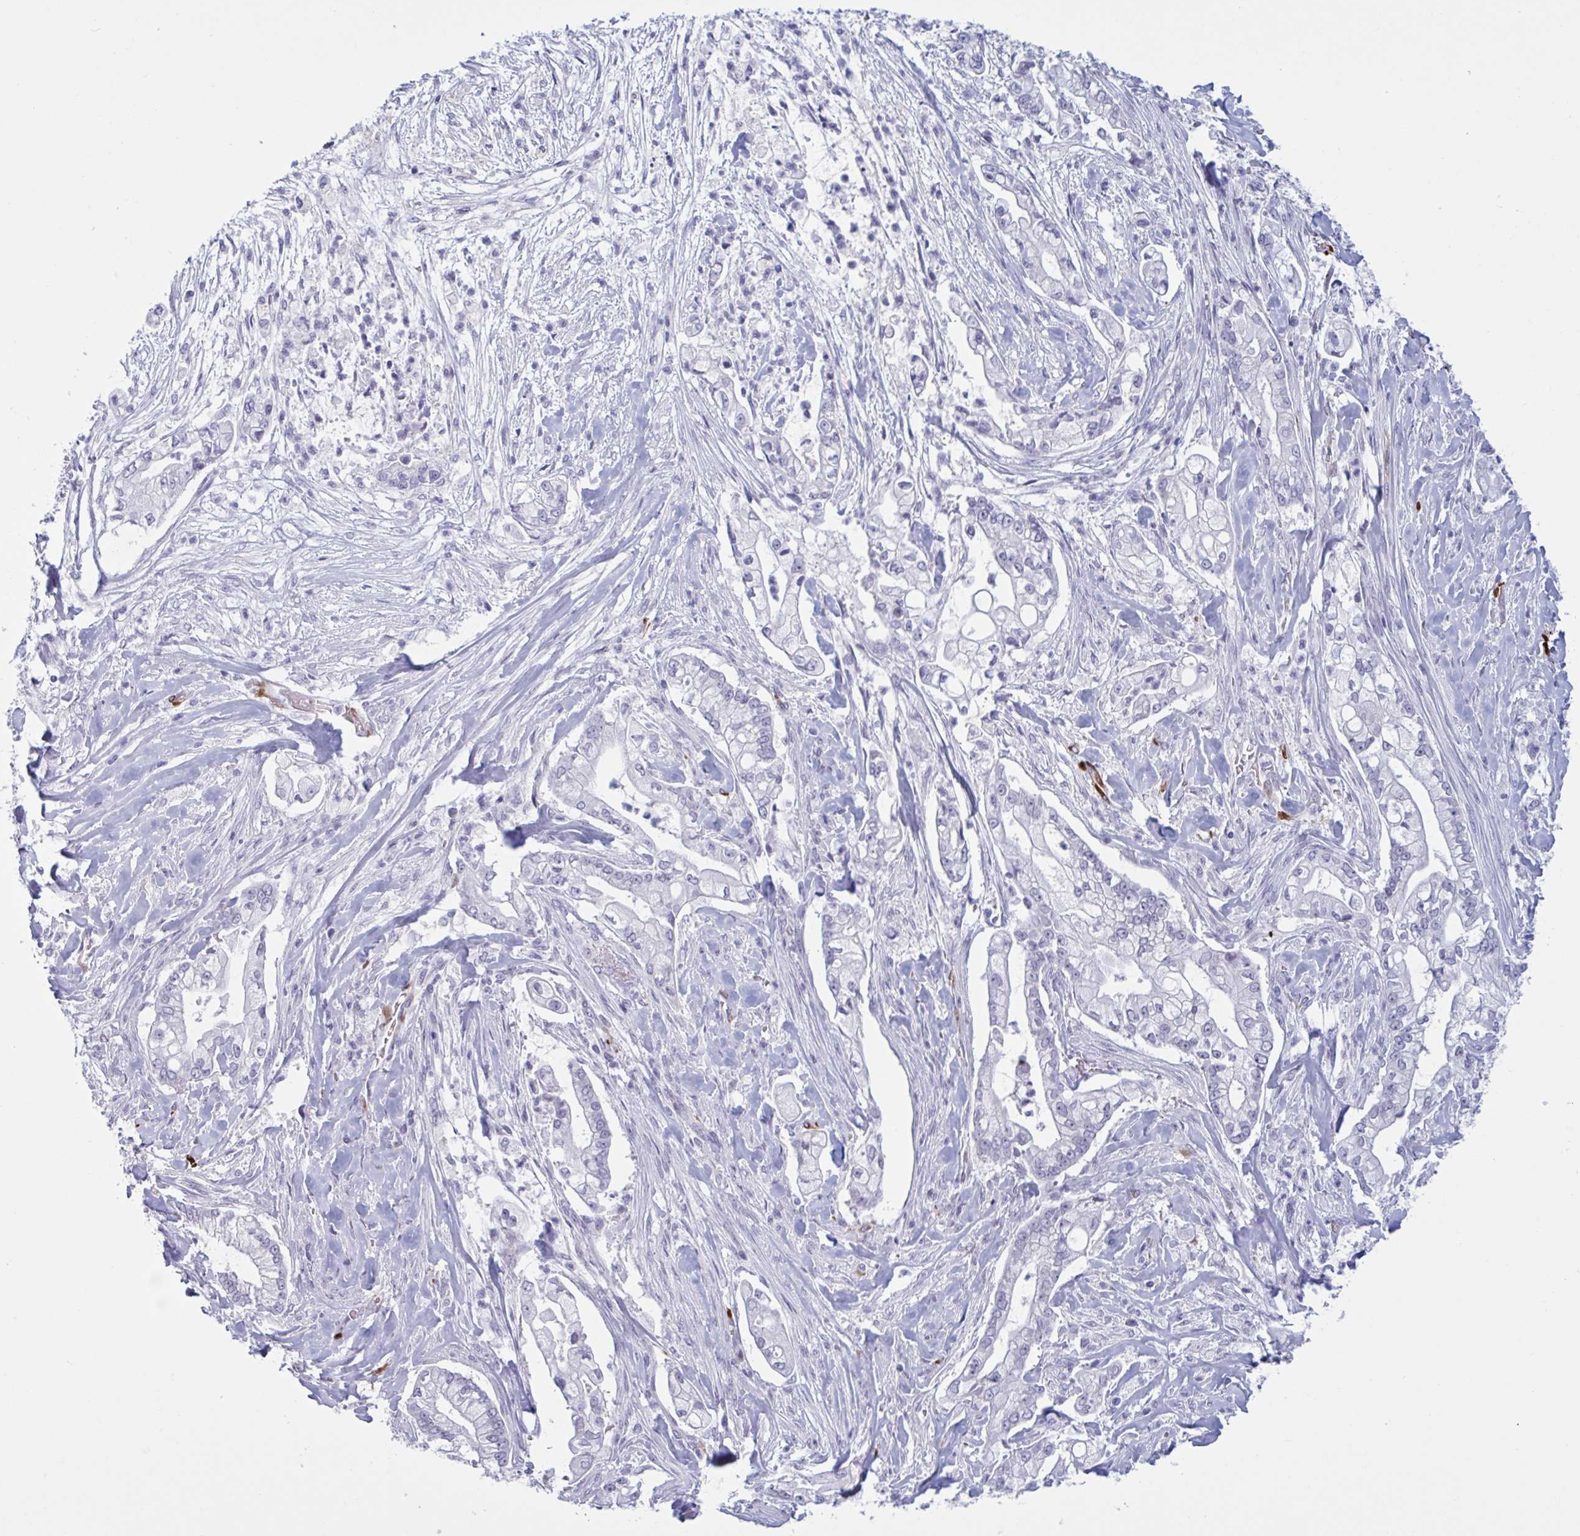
{"staining": {"intensity": "negative", "quantity": "none", "location": "none"}, "tissue": "pancreatic cancer", "cell_type": "Tumor cells", "image_type": "cancer", "snomed": [{"axis": "morphology", "description": "Adenocarcinoma, NOS"}, {"axis": "topography", "description": "Pancreas"}], "caption": "Immunohistochemistry of human adenocarcinoma (pancreatic) exhibits no staining in tumor cells.", "gene": "HSD11B2", "patient": {"sex": "female", "age": 69}}